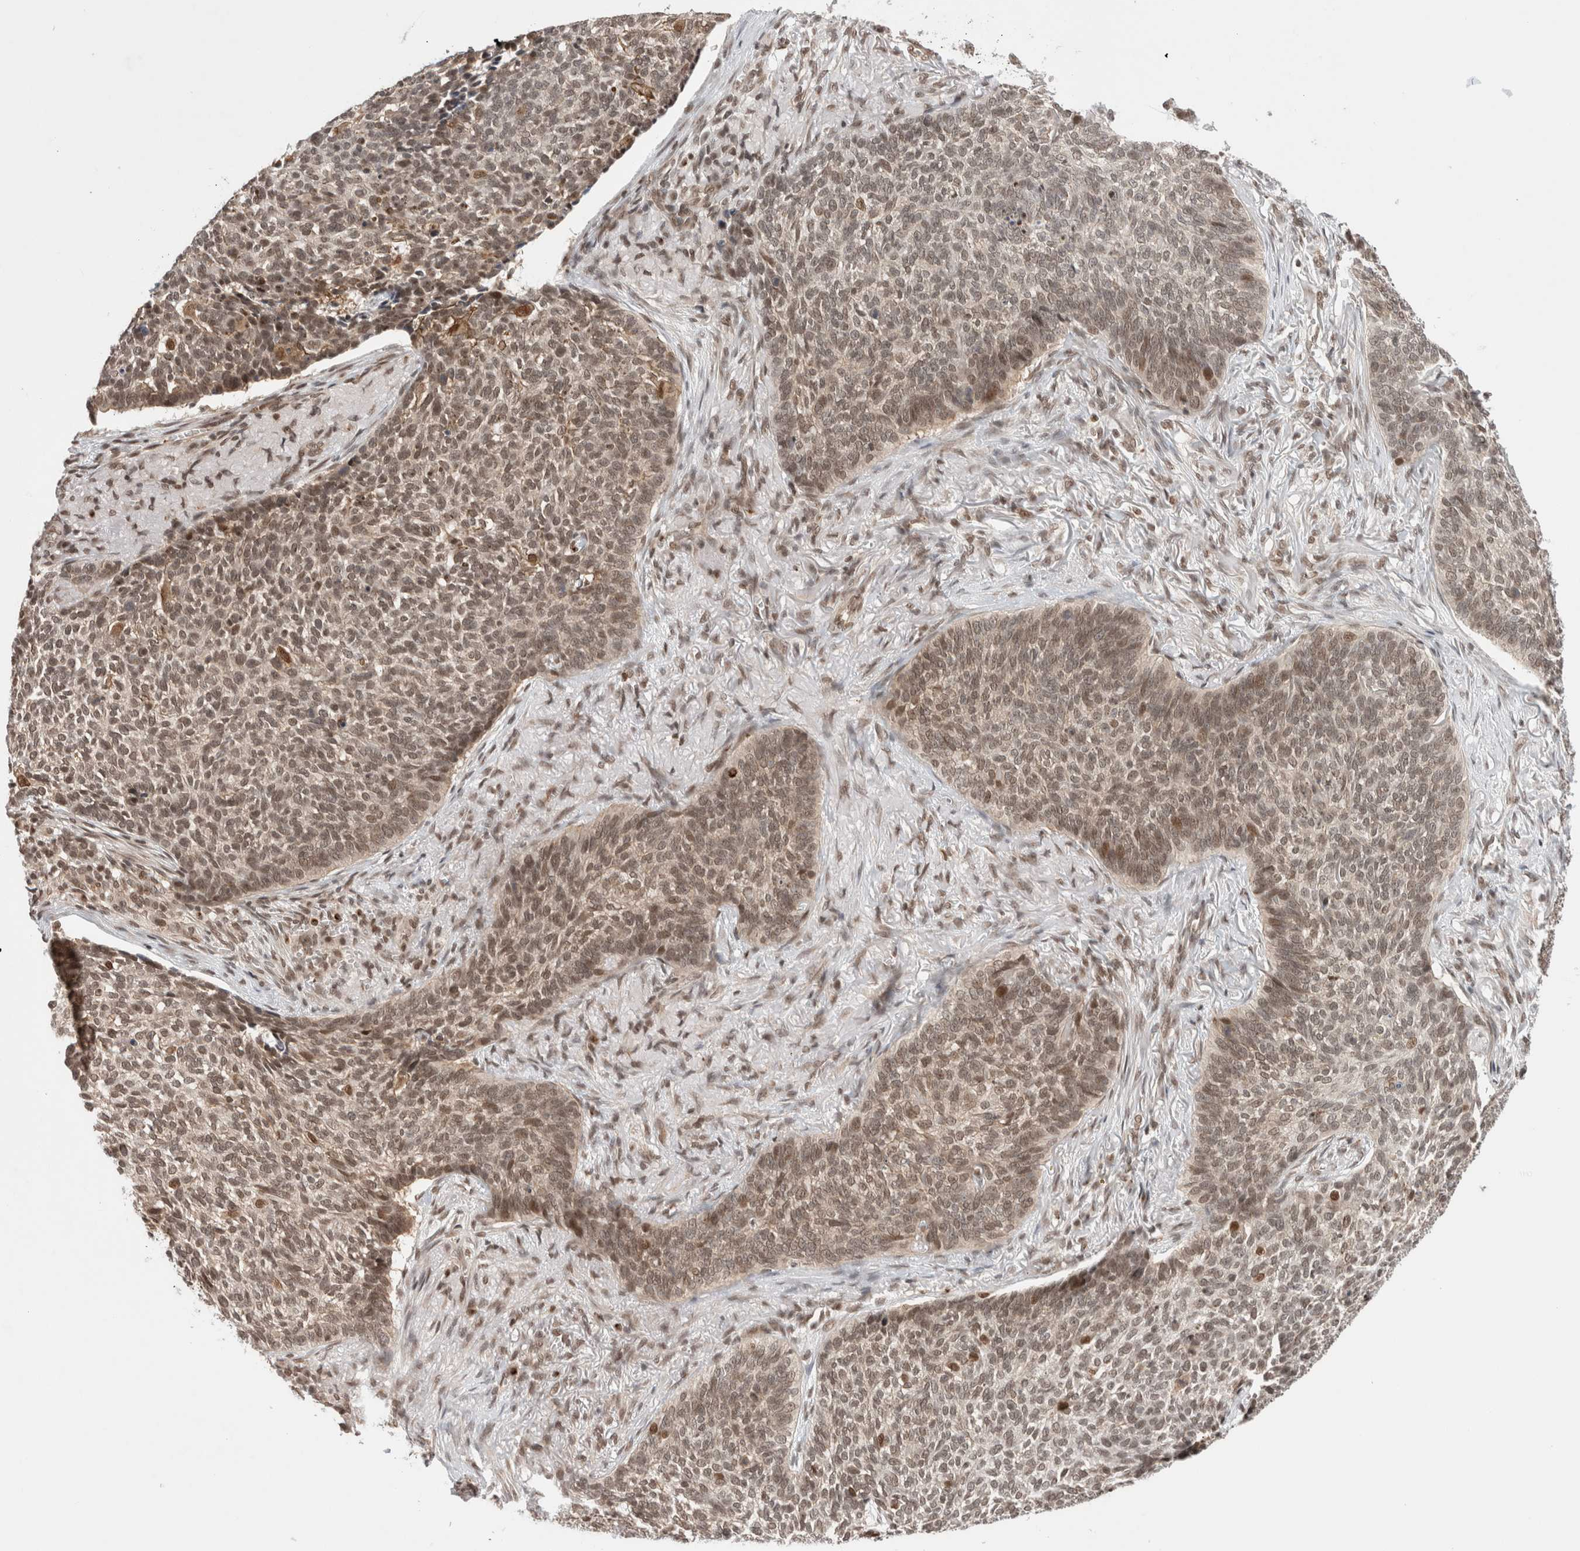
{"staining": {"intensity": "weak", "quantity": ">75%", "location": "nuclear"}, "tissue": "skin cancer", "cell_type": "Tumor cells", "image_type": "cancer", "snomed": [{"axis": "morphology", "description": "Basal cell carcinoma"}, {"axis": "topography", "description": "Skin"}], "caption": "Immunohistochemistry histopathology image of skin basal cell carcinoma stained for a protein (brown), which demonstrates low levels of weak nuclear expression in approximately >75% of tumor cells.", "gene": "GATAD2A", "patient": {"sex": "male", "age": 85}}